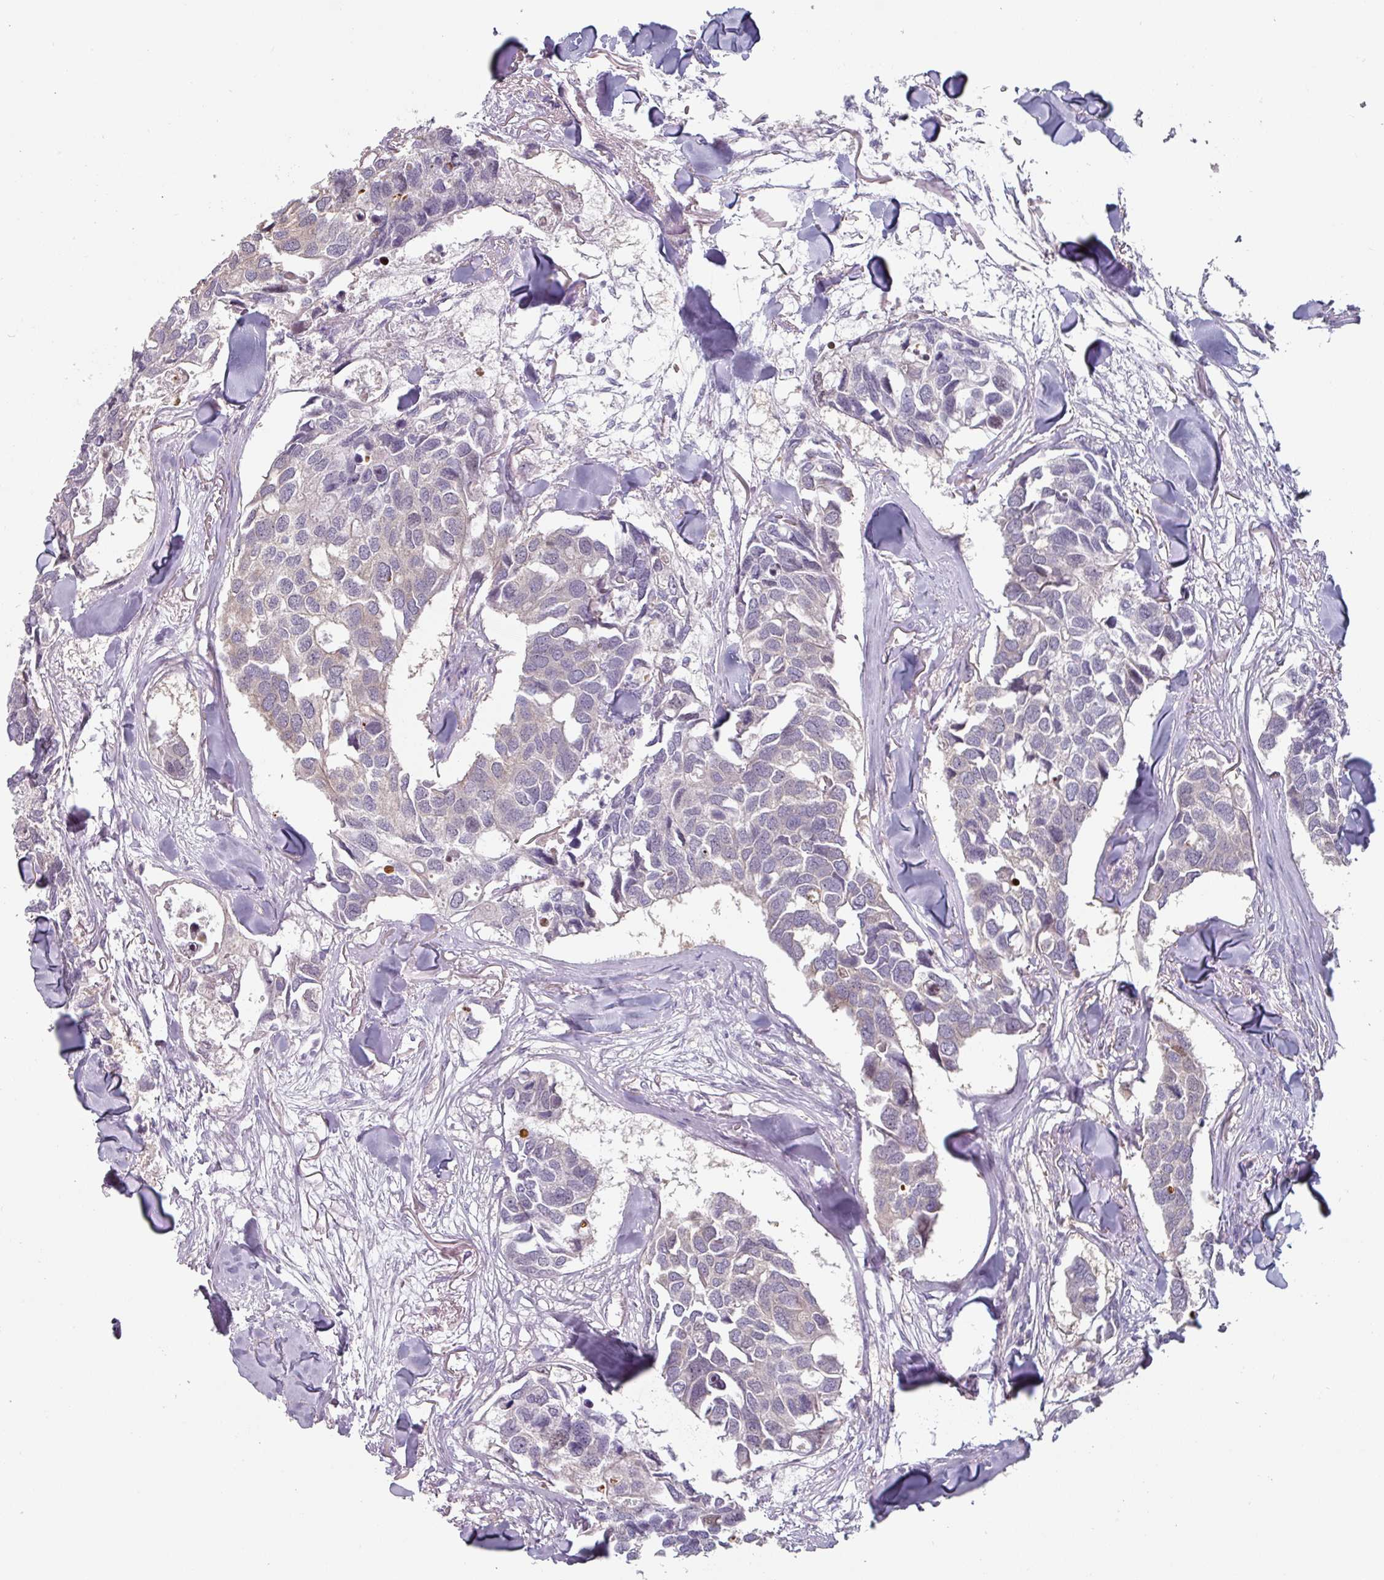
{"staining": {"intensity": "negative", "quantity": "none", "location": "none"}, "tissue": "breast cancer", "cell_type": "Tumor cells", "image_type": "cancer", "snomed": [{"axis": "morphology", "description": "Duct carcinoma"}, {"axis": "topography", "description": "Breast"}], "caption": "A micrograph of infiltrating ductal carcinoma (breast) stained for a protein shows no brown staining in tumor cells.", "gene": "ZBTB6", "patient": {"sex": "female", "age": 83}}